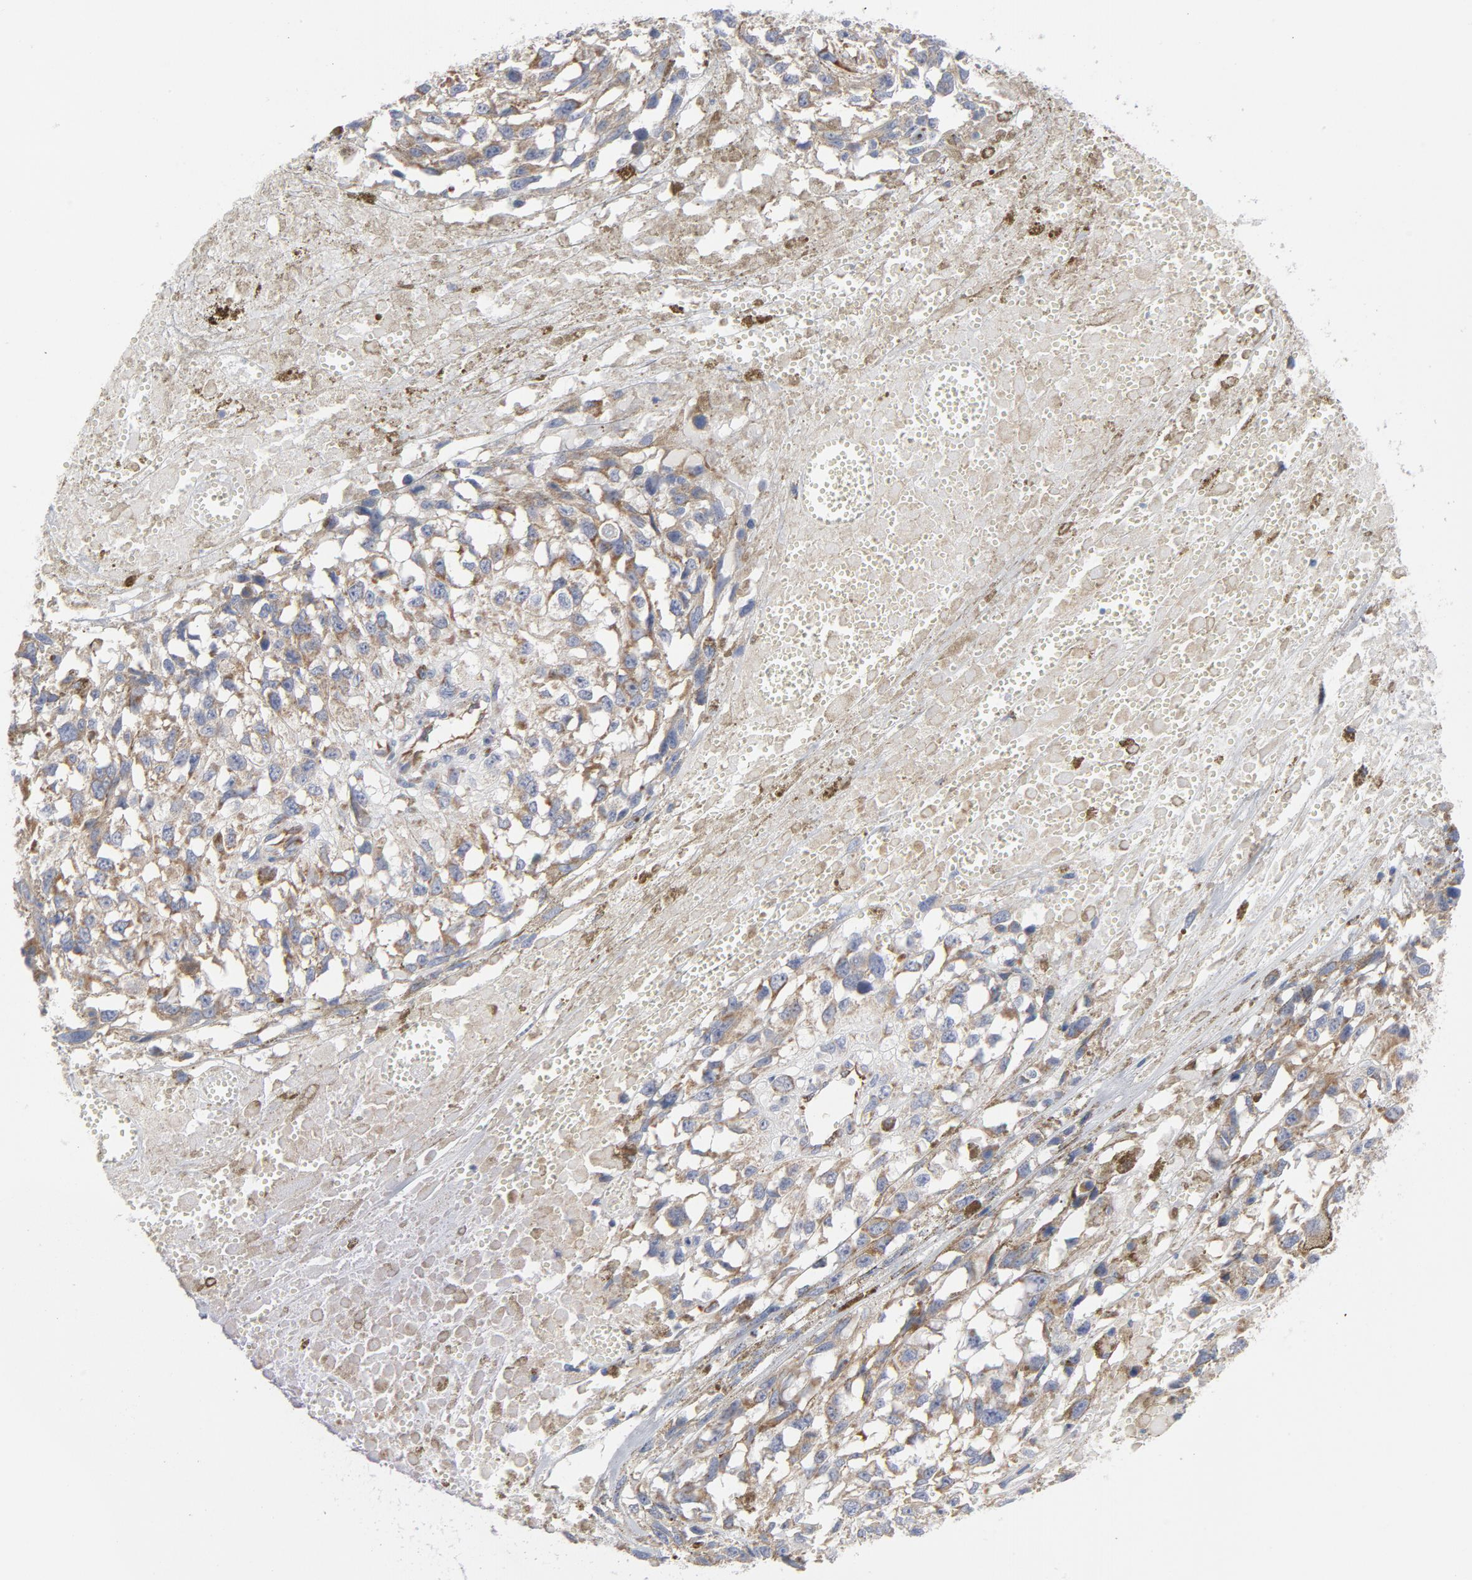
{"staining": {"intensity": "moderate", "quantity": ">75%", "location": "cytoplasmic/membranous"}, "tissue": "melanoma", "cell_type": "Tumor cells", "image_type": "cancer", "snomed": [{"axis": "morphology", "description": "Malignant melanoma, Metastatic site"}, {"axis": "topography", "description": "Lymph node"}], "caption": "This image exhibits immunohistochemistry staining of malignant melanoma (metastatic site), with medium moderate cytoplasmic/membranous staining in approximately >75% of tumor cells.", "gene": "OXA1L", "patient": {"sex": "male", "age": 59}}